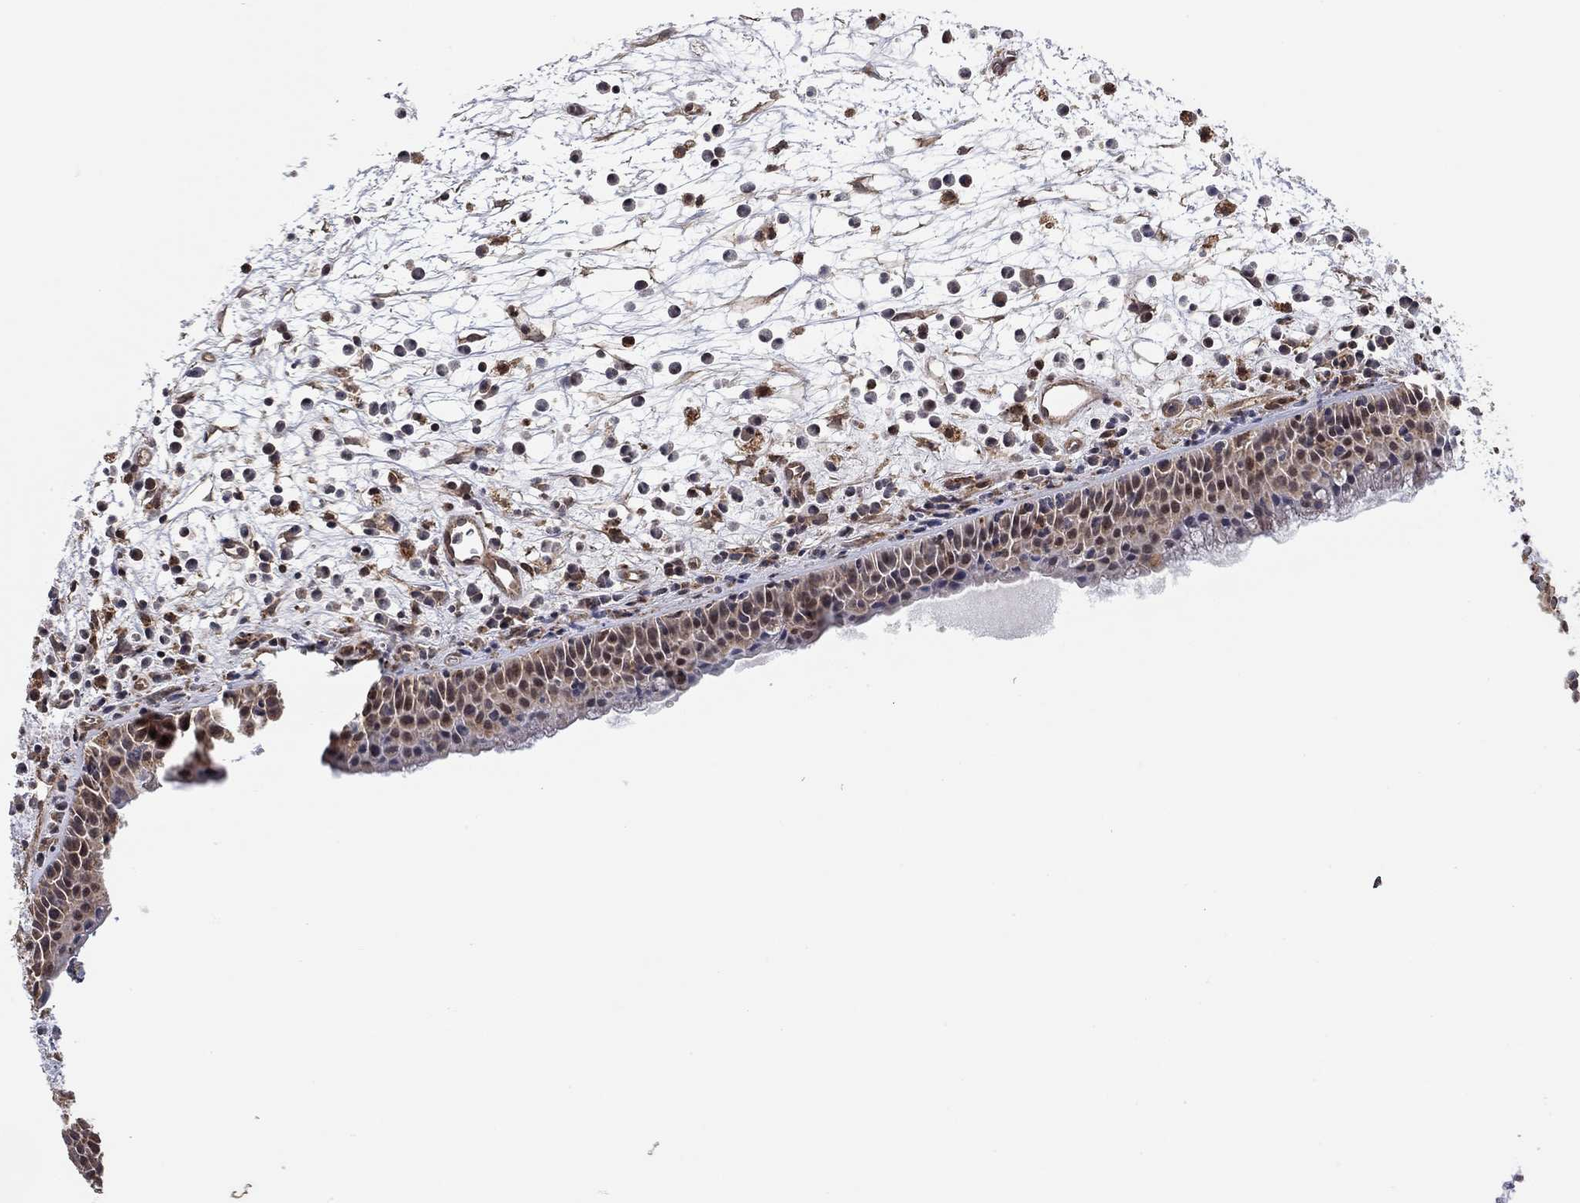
{"staining": {"intensity": "moderate", "quantity": "25%-75%", "location": "cytoplasmic/membranous,nuclear"}, "tissue": "nasopharynx", "cell_type": "Respiratory epithelial cells", "image_type": "normal", "snomed": [{"axis": "morphology", "description": "Normal tissue, NOS"}, {"axis": "topography", "description": "Nasopharynx"}], "caption": "The histopathology image demonstrates immunohistochemical staining of benign nasopharynx. There is moderate cytoplasmic/membranous,nuclear staining is appreciated in approximately 25%-75% of respiratory epithelial cells. (DAB = brown stain, brightfield microscopy at high magnification).", "gene": "TDP1", "patient": {"sex": "female", "age": 73}}